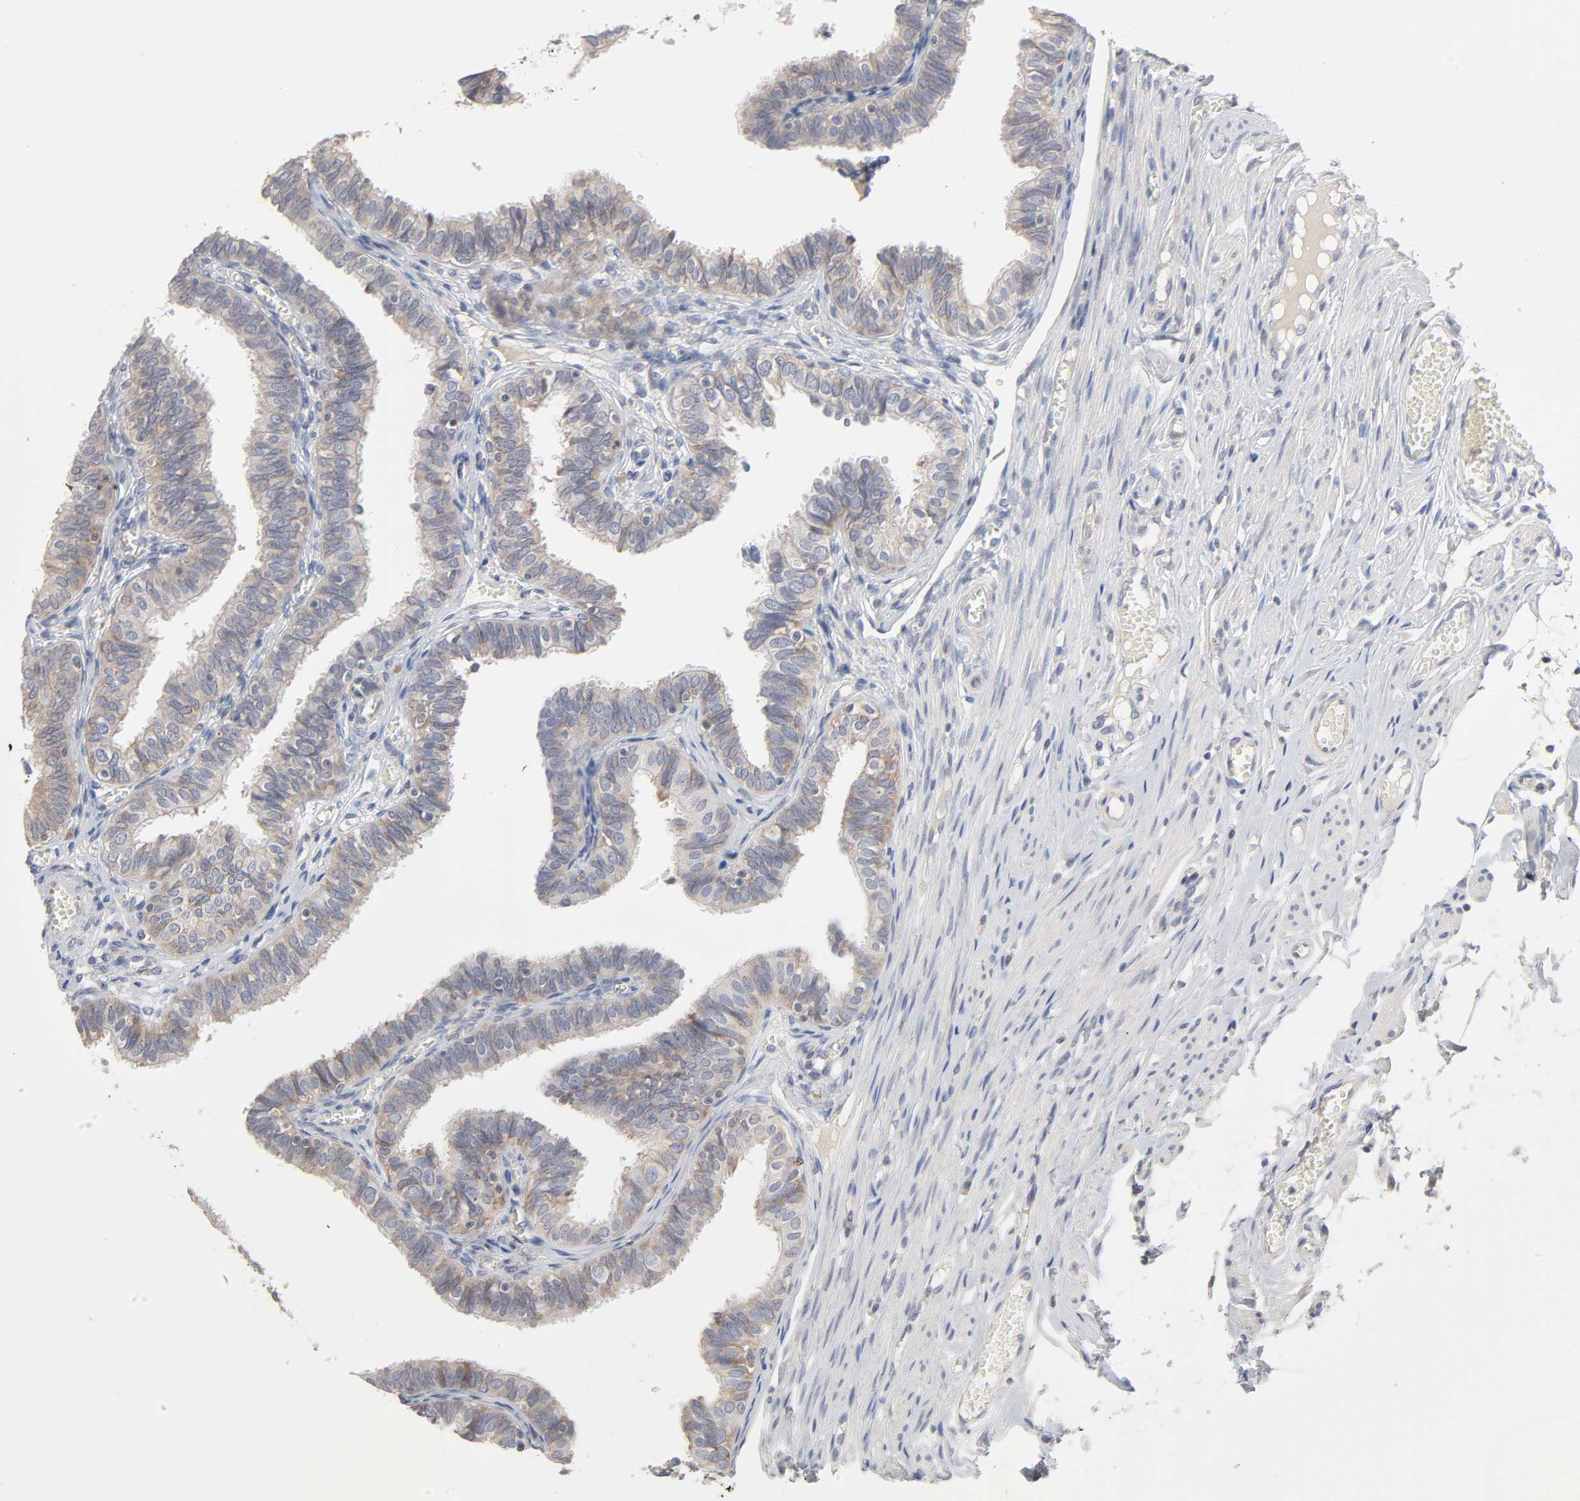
{"staining": {"intensity": "weak", "quantity": ">75%", "location": "cytoplasmic/membranous"}, "tissue": "fallopian tube", "cell_type": "Glandular cells", "image_type": "normal", "snomed": [{"axis": "morphology", "description": "Normal tissue, NOS"}, {"axis": "topography", "description": "Fallopian tube"}], "caption": "Immunohistochemical staining of normal fallopian tube reveals >75% levels of weak cytoplasmic/membranous protein expression in about >75% of glandular cells. (Stains: DAB in brown, nuclei in blue, Microscopy: brightfield microscopy at high magnification).", "gene": "IL4R", "patient": {"sex": "female", "age": 46}}